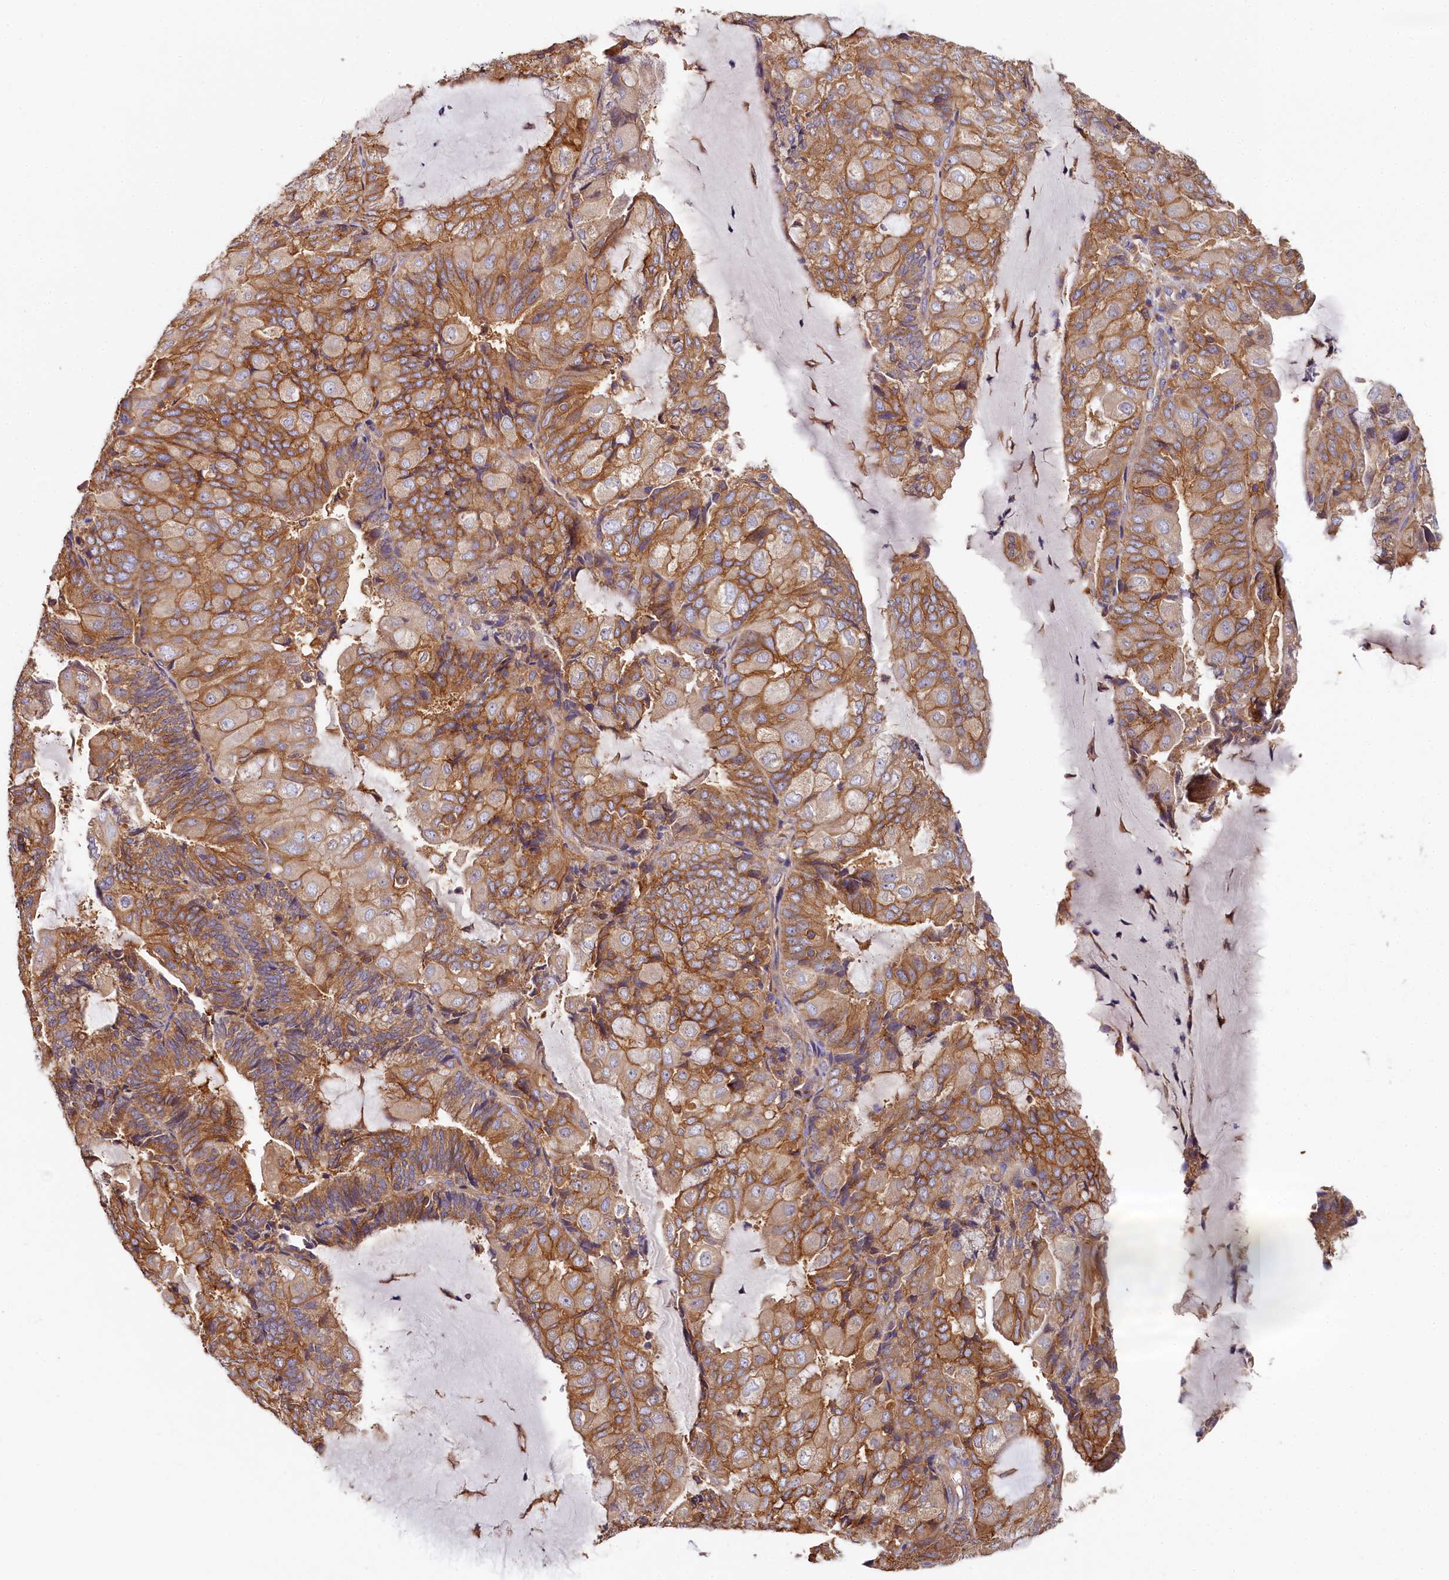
{"staining": {"intensity": "moderate", "quantity": ">75%", "location": "cytoplasmic/membranous"}, "tissue": "endometrial cancer", "cell_type": "Tumor cells", "image_type": "cancer", "snomed": [{"axis": "morphology", "description": "Adenocarcinoma, NOS"}, {"axis": "topography", "description": "Endometrium"}], "caption": "Protein analysis of endometrial adenocarcinoma tissue reveals moderate cytoplasmic/membranous positivity in approximately >75% of tumor cells.", "gene": "PPIP5K1", "patient": {"sex": "female", "age": 81}}